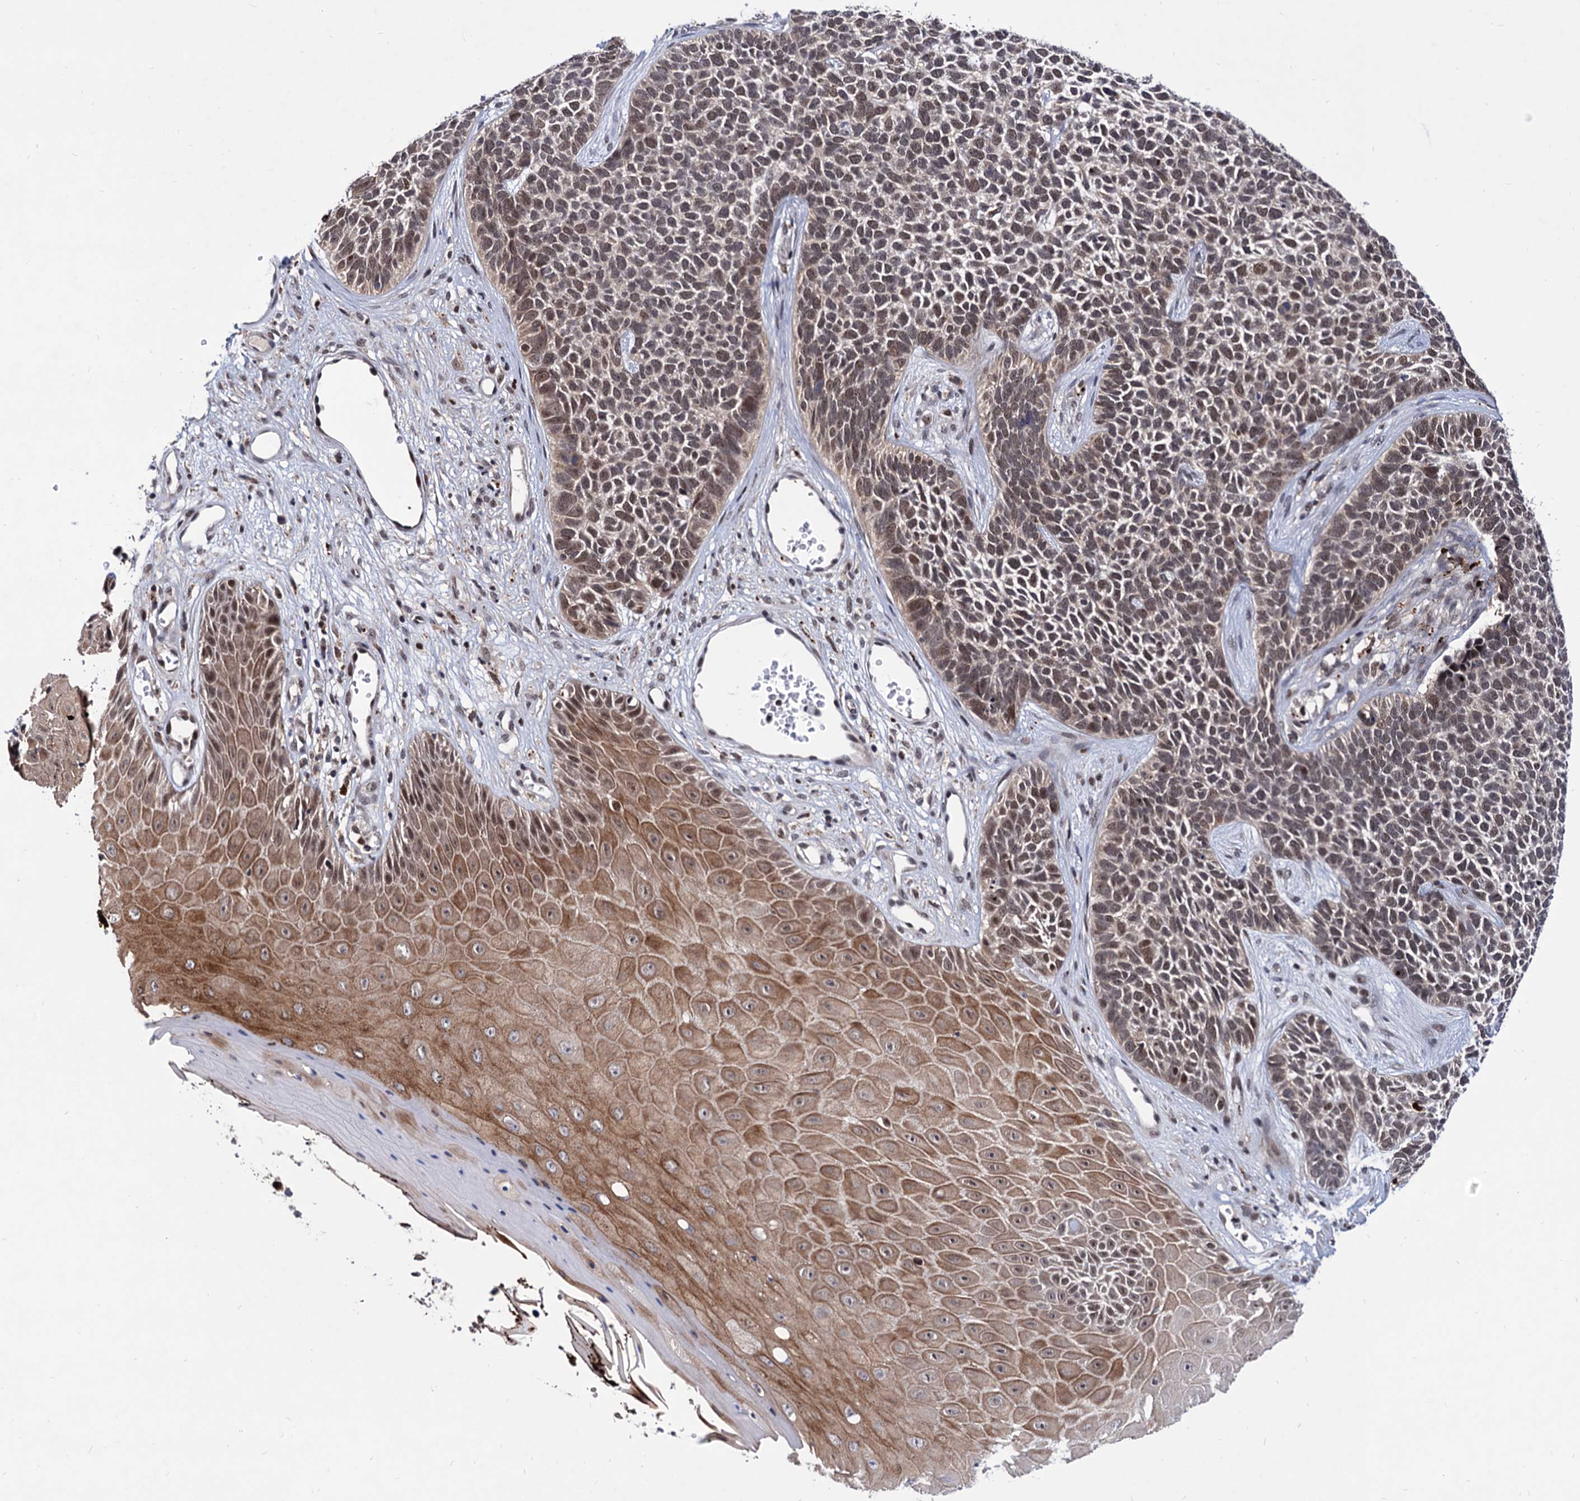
{"staining": {"intensity": "weak", "quantity": ">75%", "location": "nuclear"}, "tissue": "skin cancer", "cell_type": "Tumor cells", "image_type": "cancer", "snomed": [{"axis": "morphology", "description": "Basal cell carcinoma"}, {"axis": "topography", "description": "Skin"}], "caption": "Protein analysis of skin basal cell carcinoma tissue exhibits weak nuclear positivity in approximately >75% of tumor cells.", "gene": "RNASEH2B", "patient": {"sex": "female", "age": 84}}